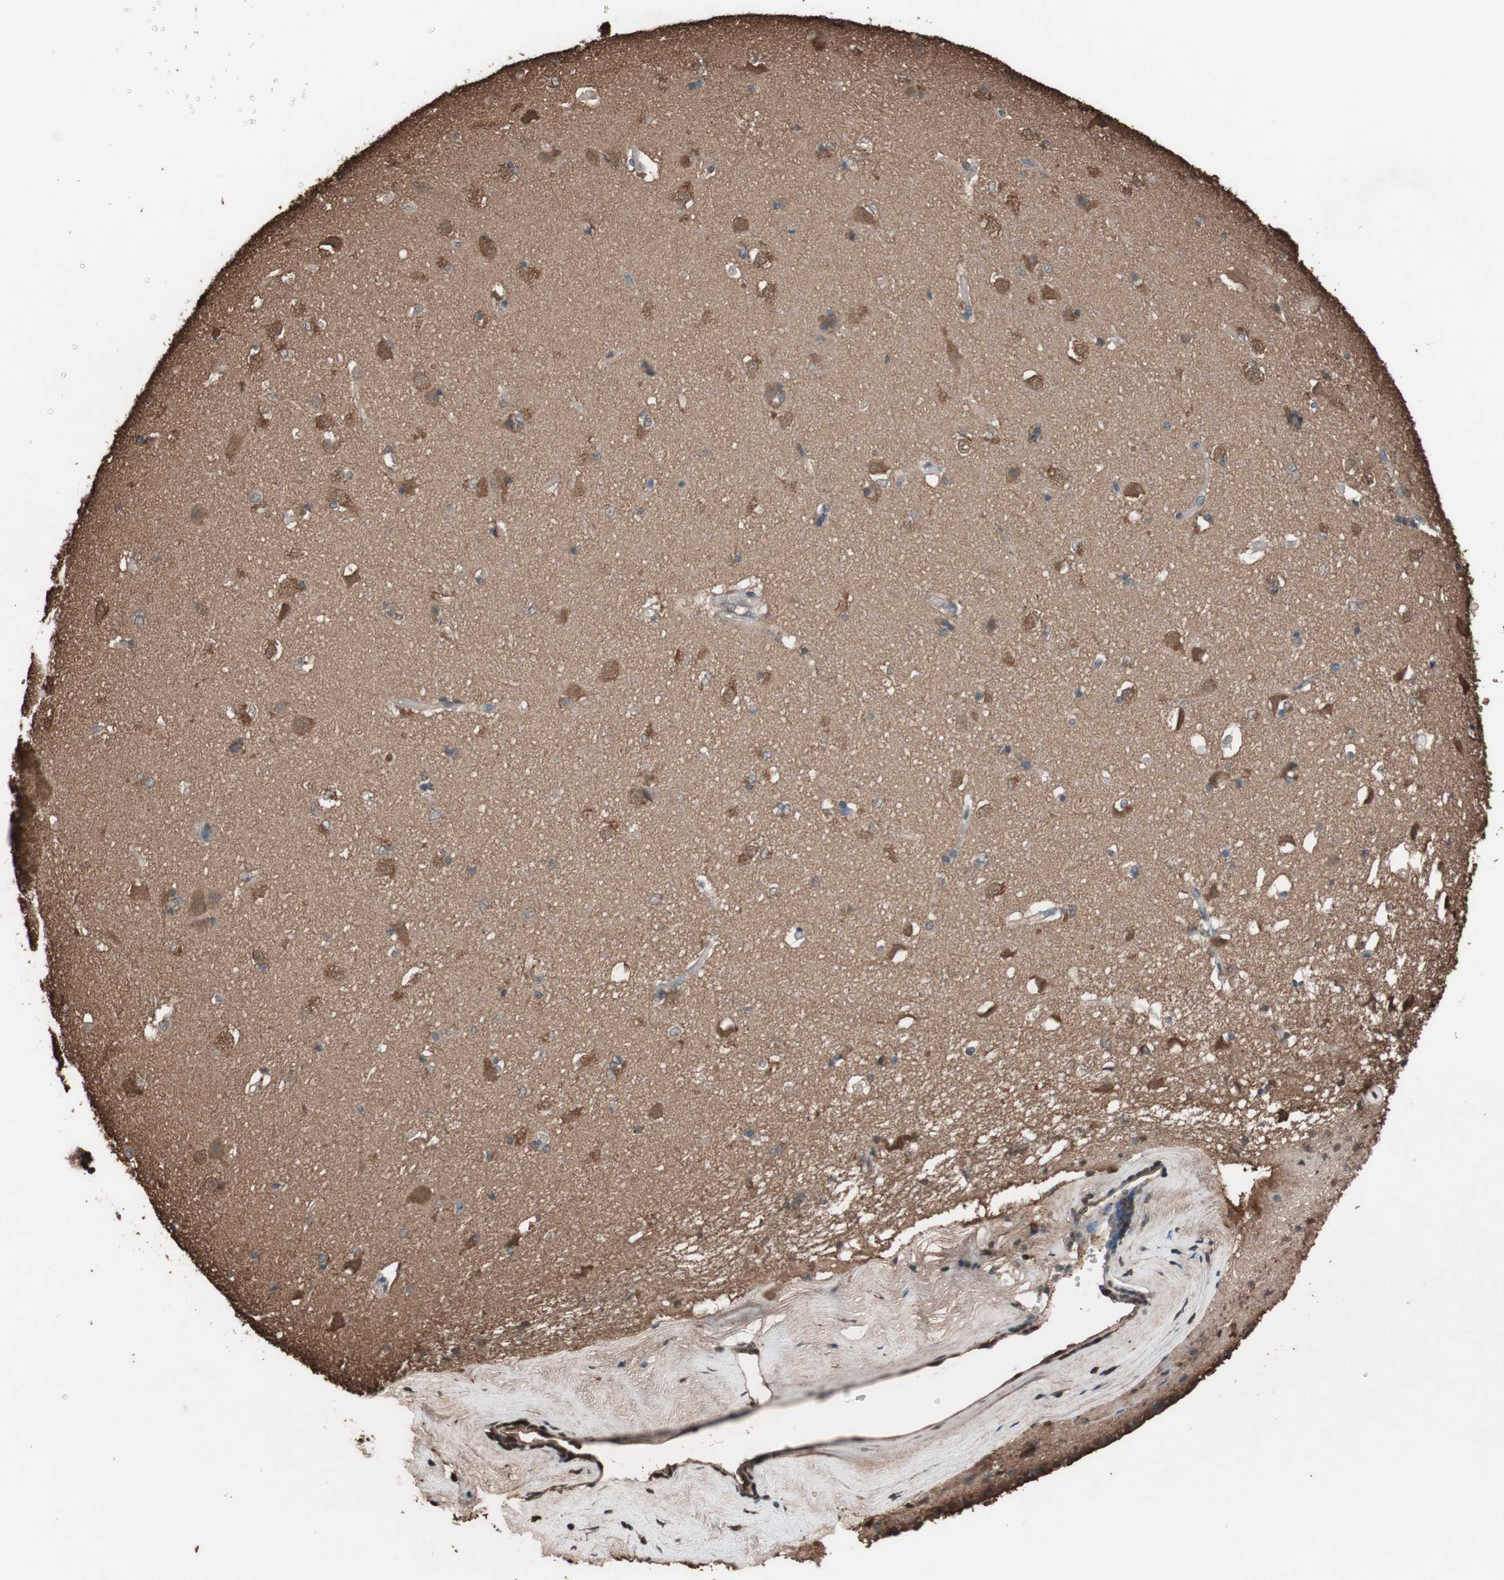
{"staining": {"intensity": "strong", "quantity": ">75%", "location": "cytoplasmic/membranous,nuclear"}, "tissue": "caudate", "cell_type": "Glial cells", "image_type": "normal", "snomed": [{"axis": "morphology", "description": "Normal tissue, NOS"}, {"axis": "topography", "description": "Lateral ventricle wall"}], "caption": "Strong cytoplasmic/membranous,nuclear expression for a protein is appreciated in approximately >75% of glial cells of benign caudate using immunohistochemistry.", "gene": "CALM2", "patient": {"sex": "female", "age": 19}}